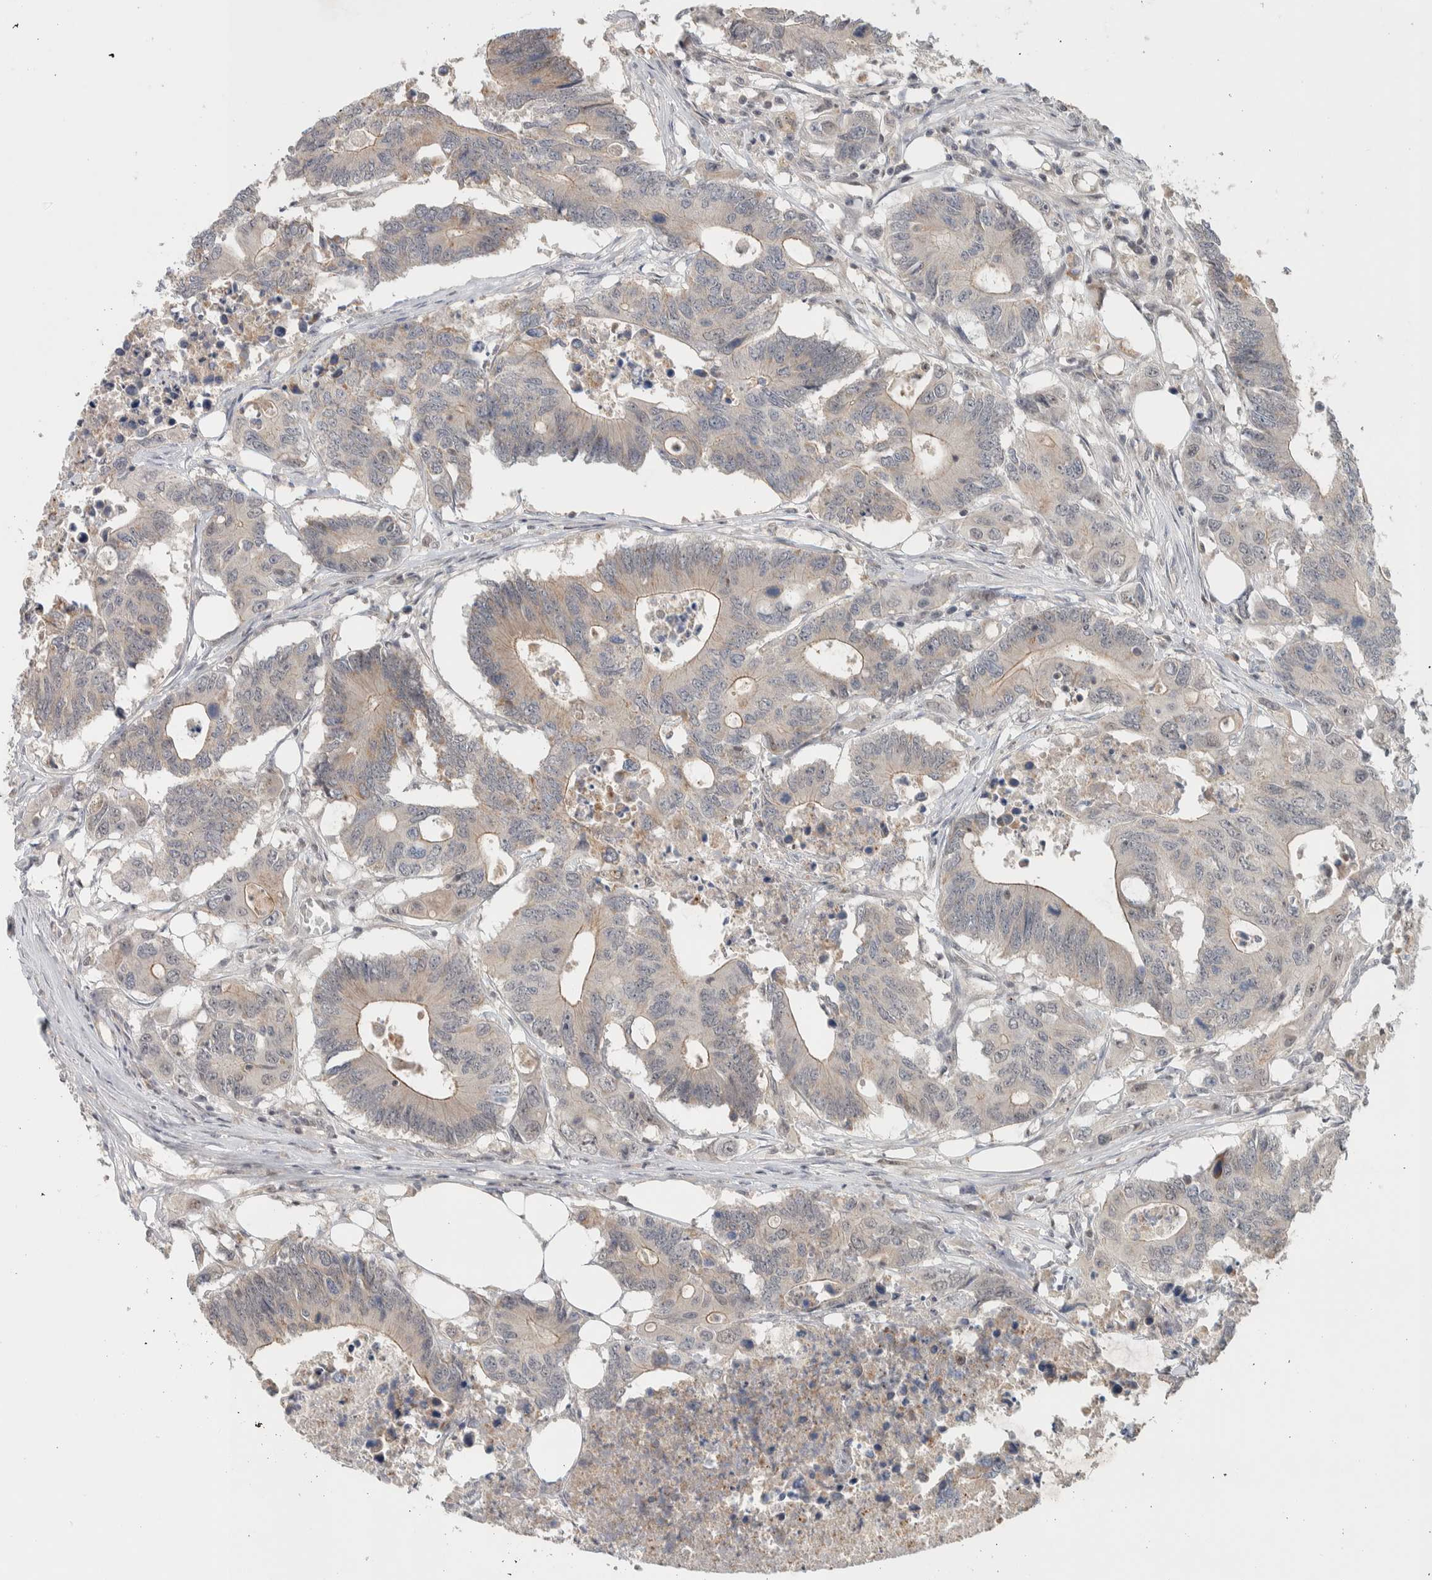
{"staining": {"intensity": "weak", "quantity": "<25%", "location": "cytoplasmic/membranous"}, "tissue": "colorectal cancer", "cell_type": "Tumor cells", "image_type": "cancer", "snomed": [{"axis": "morphology", "description": "Adenocarcinoma, NOS"}, {"axis": "topography", "description": "Colon"}], "caption": "This histopathology image is of colorectal cancer (adenocarcinoma) stained with immunohistochemistry (IHC) to label a protein in brown with the nuclei are counter-stained blue. There is no staining in tumor cells.", "gene": "DEPTOR", "patient": {"sex": "male", "age": 71}}